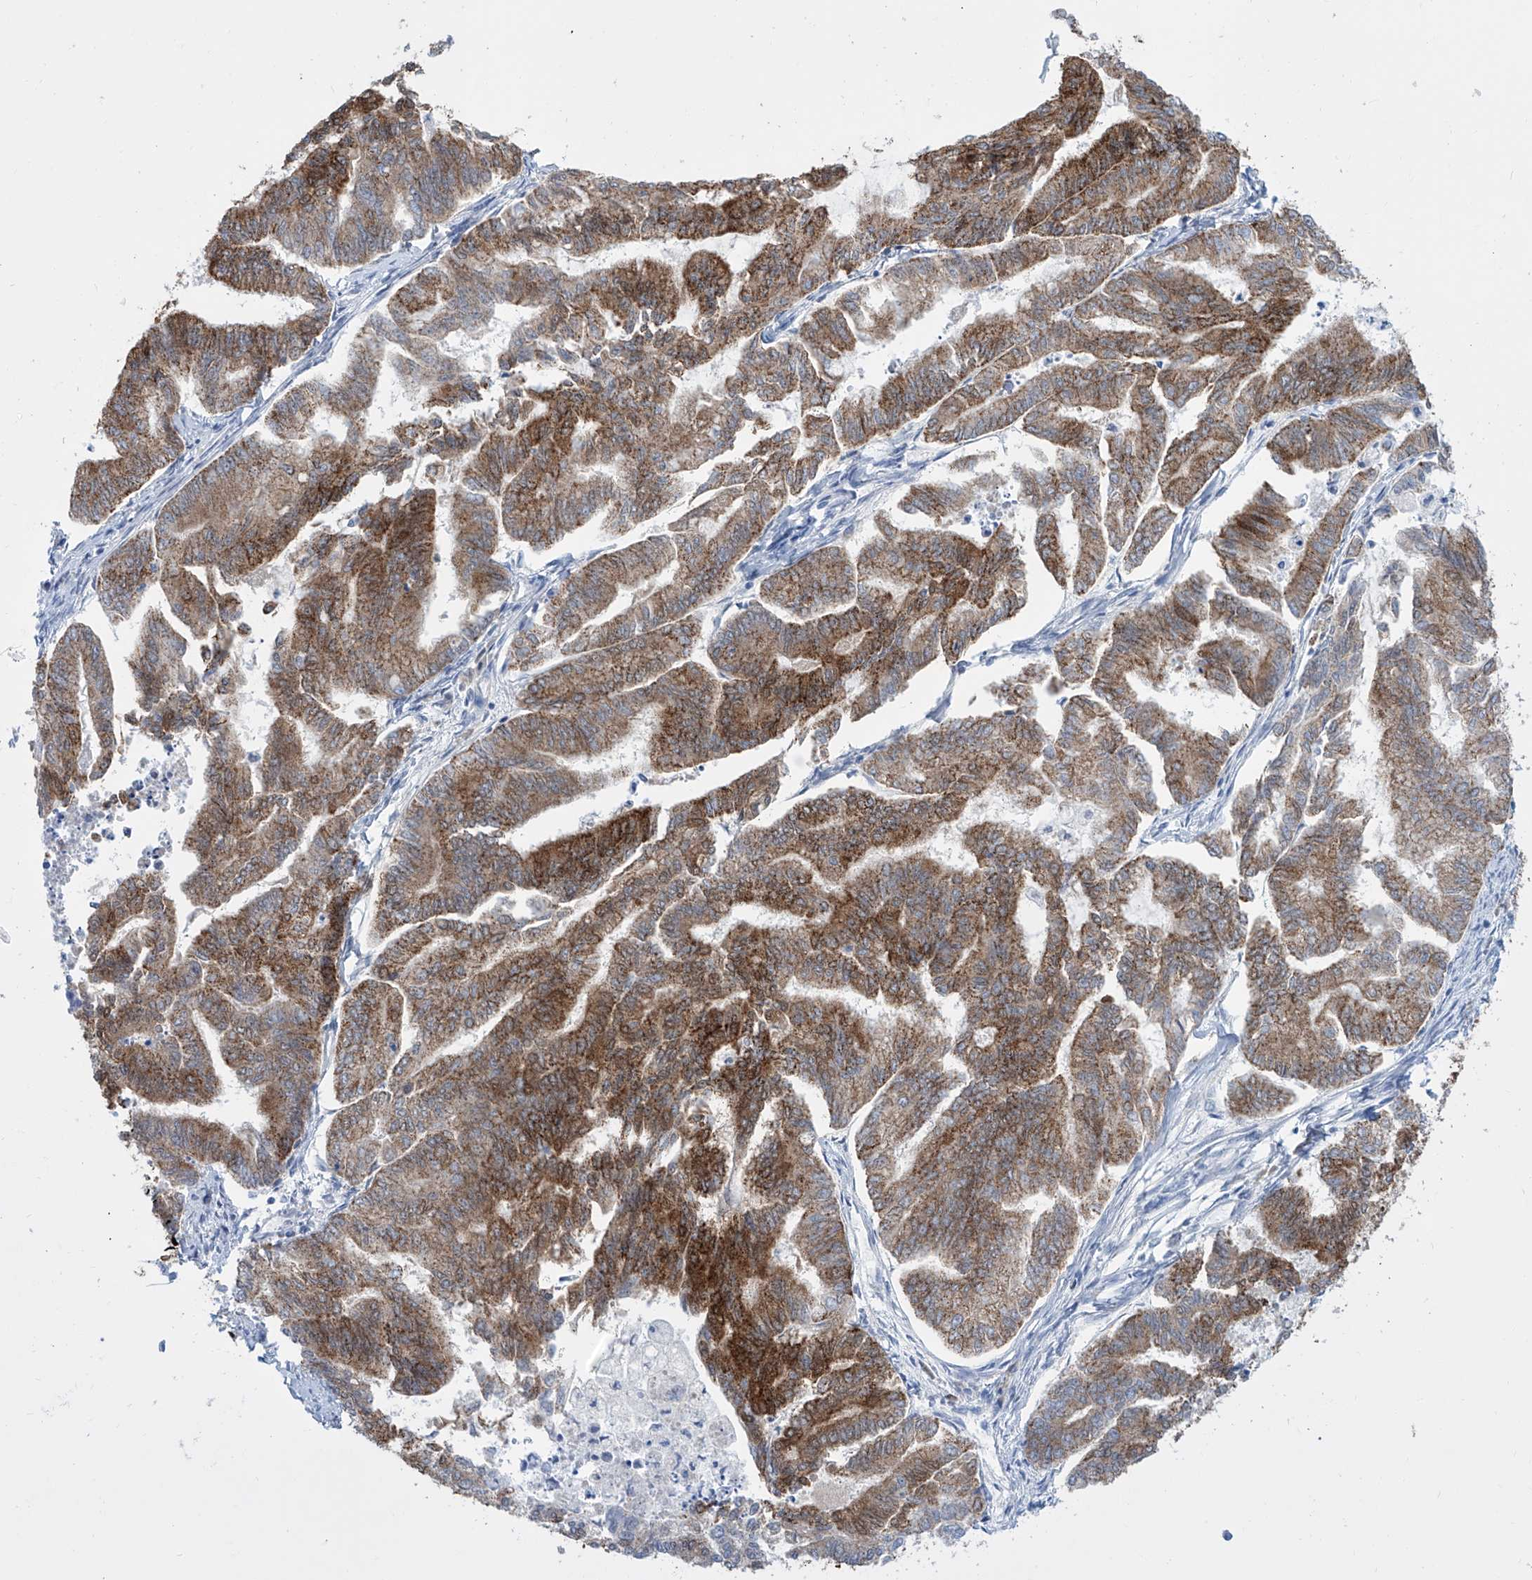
{"staining": {"intensity": "strong", "quantity": ">75%", "location": "cytoplasmic/membranous"}, "tissue": "endometrial cancer", "cell_type": "Tumor cells", "image_type": "cancer", "snomed": [{"axis": "morphology", "description": "Adenocarcinoma, NOS"}, {"axis": "topography", "description": "Endometrium"}], "caption": "Brown immunohistochemical staining in adenocarcinoma (endometrial) exhibits strong cytoplasmic/membranous positivity in approximately >75% of tumor cells.", "gene": "ALDH6A1", "patient": {"sex": "female", "age": 79}}